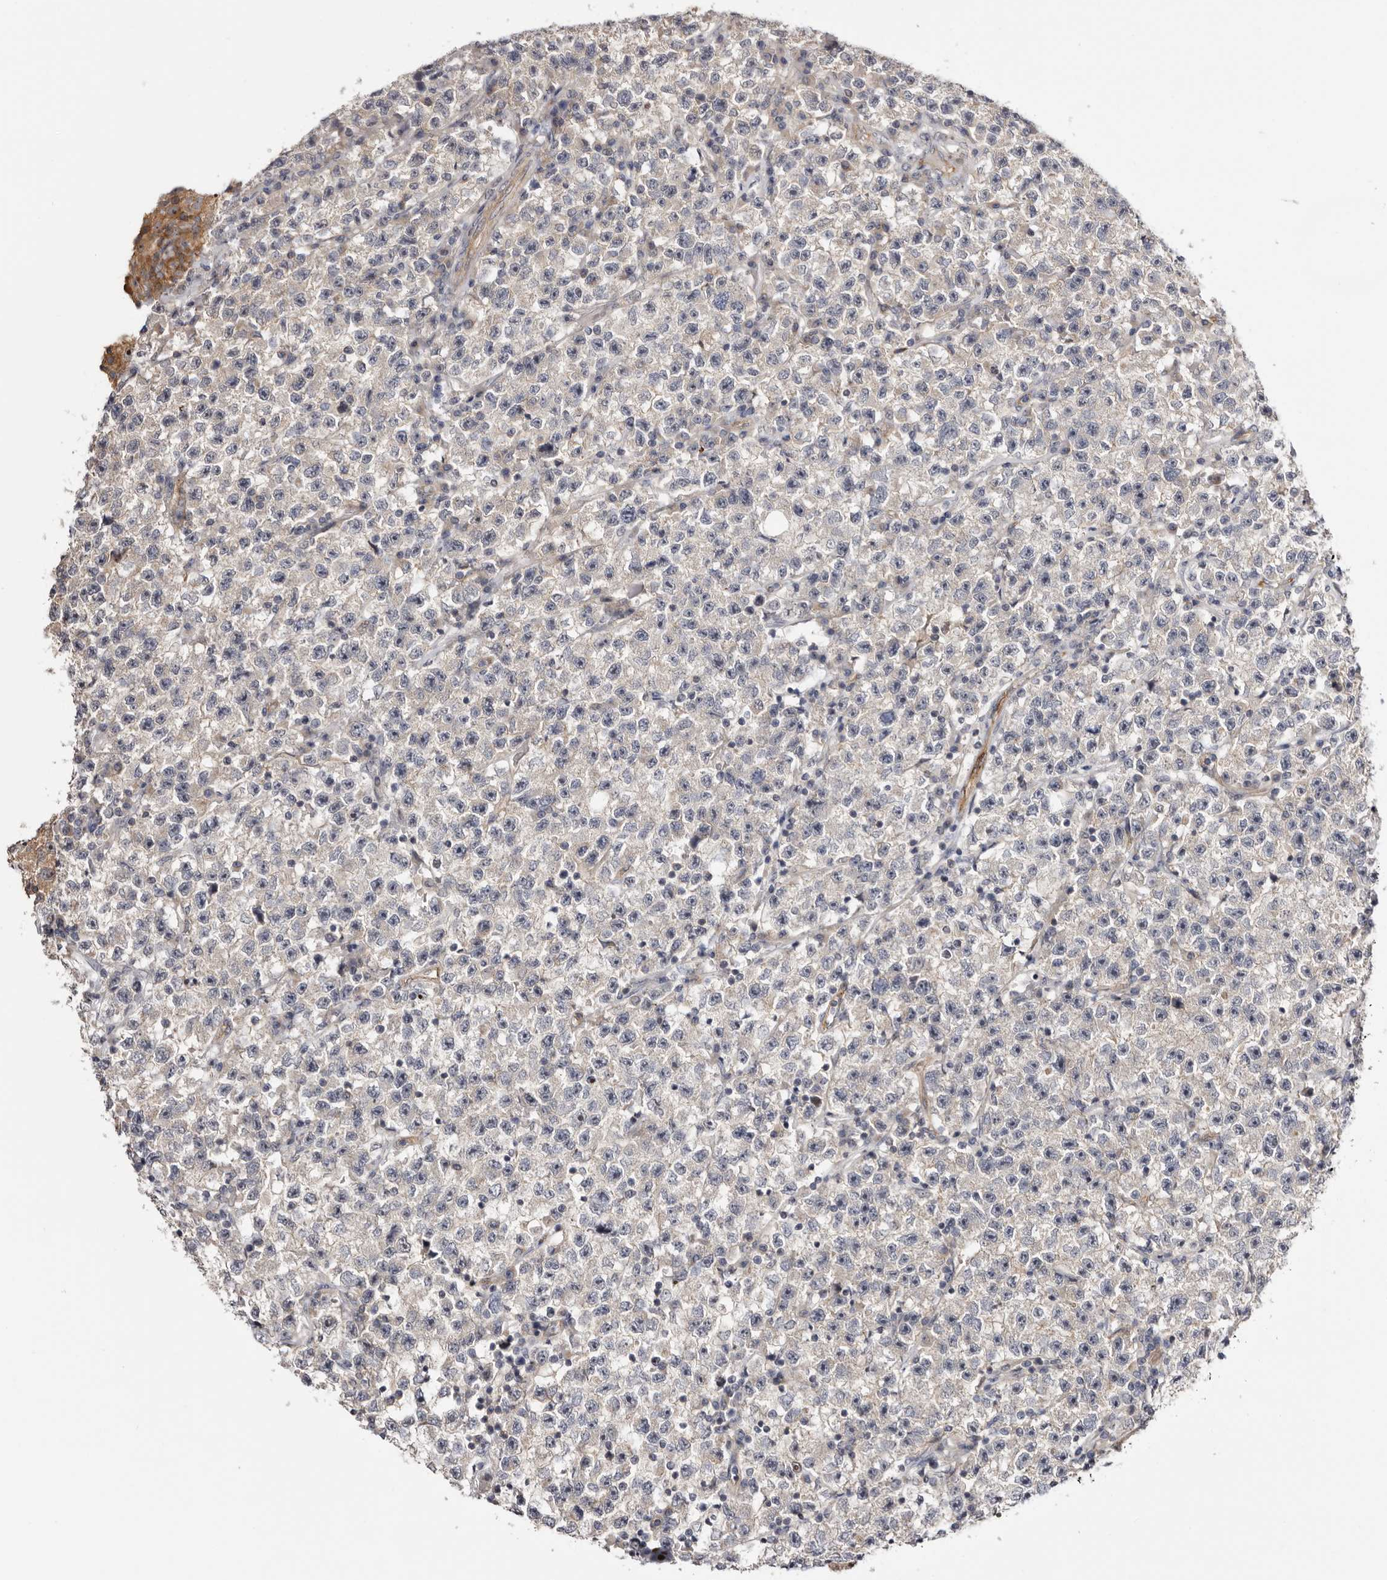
{"staining": {"intensity": "weak", "quantity": "25%-75%", "location": "cytoplasmic/membranous"}, "tissue": "testis cancer", "cell_type": "Tumor cells", "image_type": "cancer", "snomed": [{"axis": "morphology", "description": "Seminoma, NOS"}, {"axis": "topography", "description": "Testis"}], "caption": "A micrograph of human testis cancer (seminoma) stained for a protein displays weak cytoplasmic/membranous brown staining in tumor cells. The staining was performed using DAB (3,3'-diaminobenzidine) to visualize the protein expression in brown, while the nuclei were stained in blue with hematoxylin (Magnification: 20x).", "gene": "PANK4", "patient": {"sex": "male", "age": 22}}